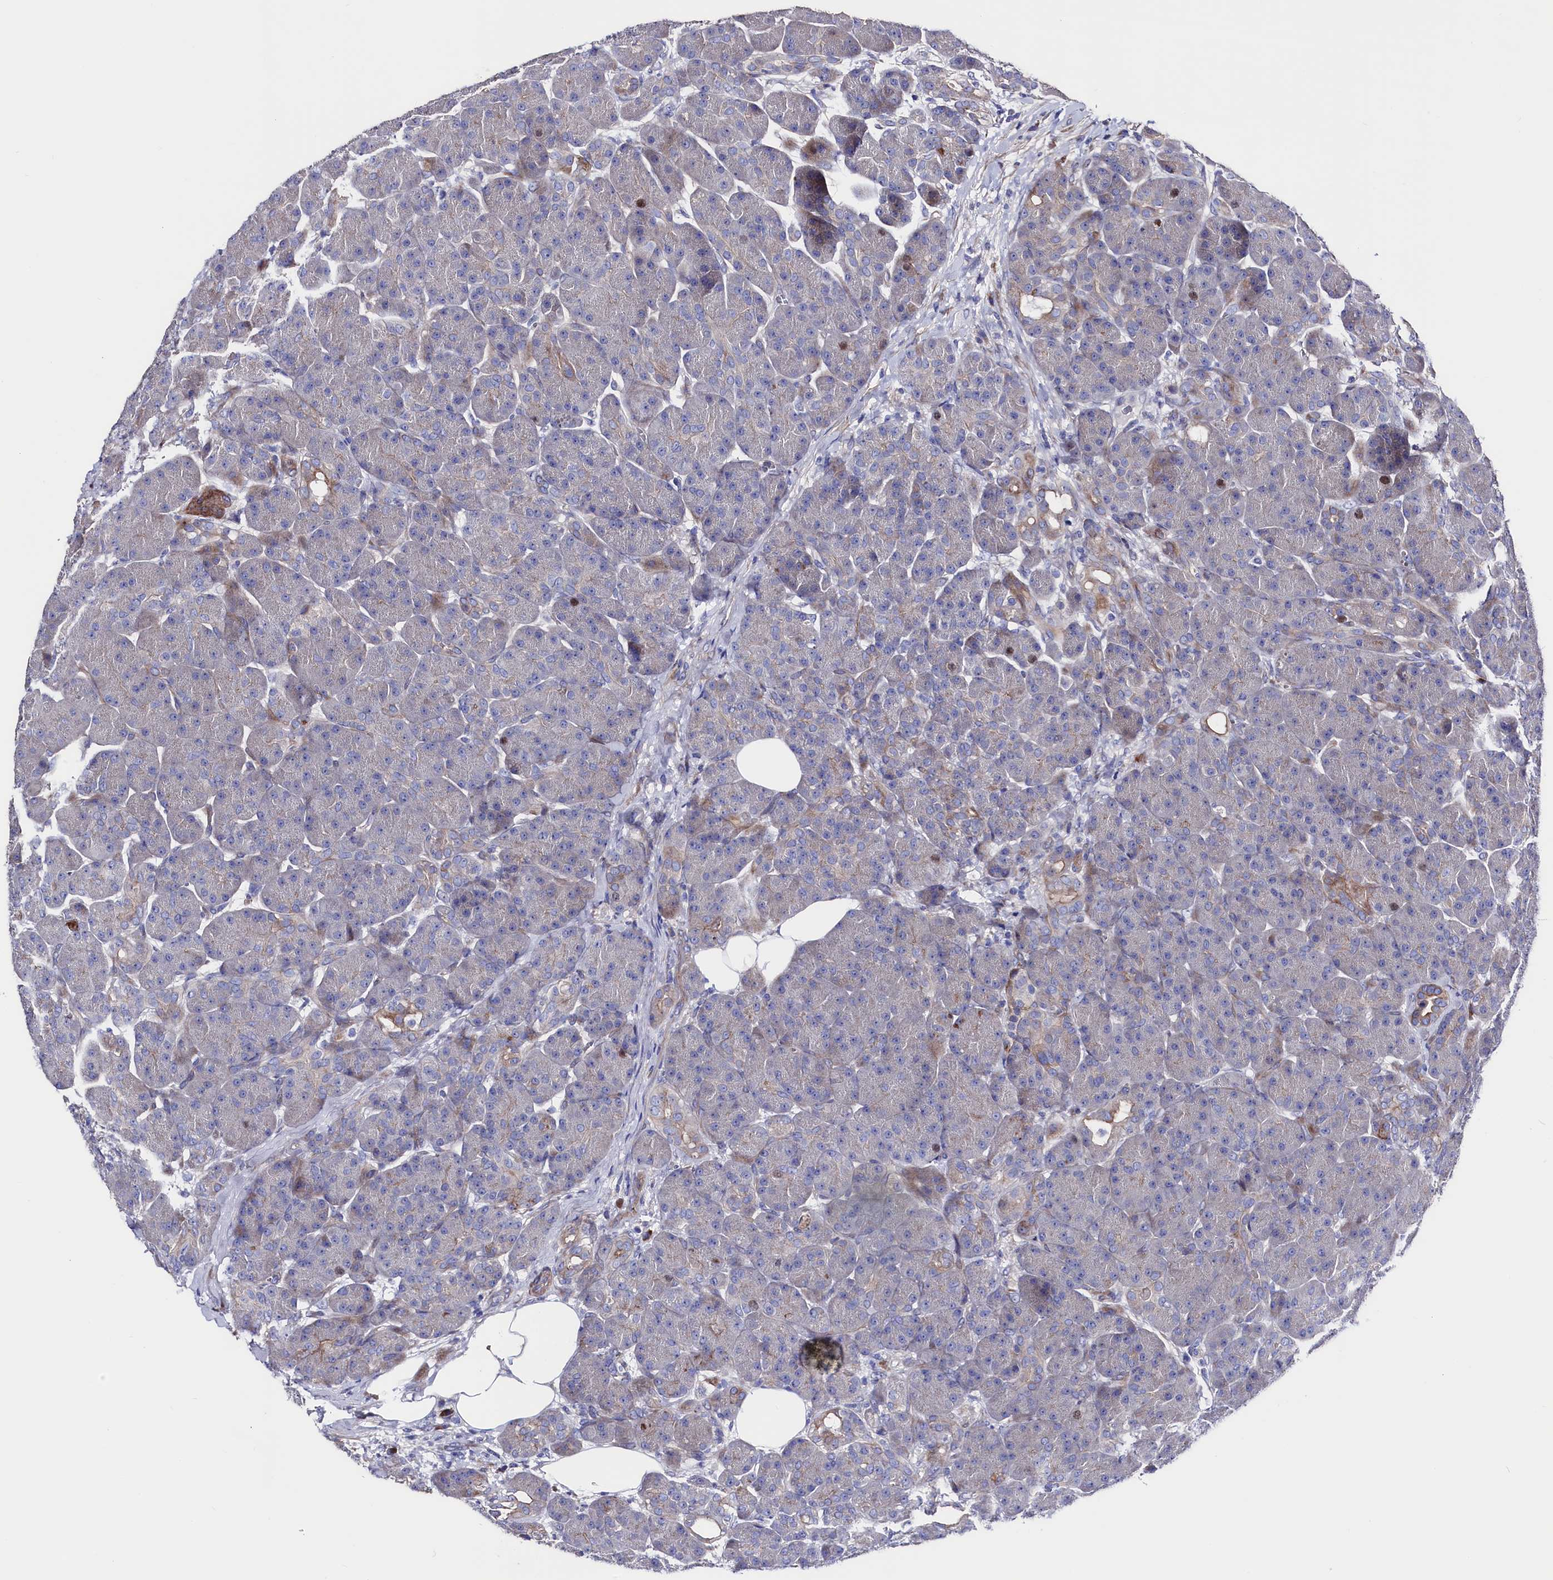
{"staining": {"intensity": "moderate", "quantity": "<25%", "location": "cytoplasmic/membranous"}, "tissue": "pancreas", "cell_type": "Exocrine glandular cells", "image_type": "normal", "snomed": [{"axis": "morphology", "description": "Normal tissue, NOS"}, {"axis": "topography", "description": "Pancreas"}], "caption": "Immunohistochemistry (IHC) image of benign pancreas: pancreas stained using immunohistochemistry reveals low levels of moderate protein expression localized specifically in the cytoplasmic/membranous of exocrine glandular cells, appearing as a cytoplasmic/membranous brown color.", "gene": "WNT8A", "patient": {"sex": "male", "age": 63}}